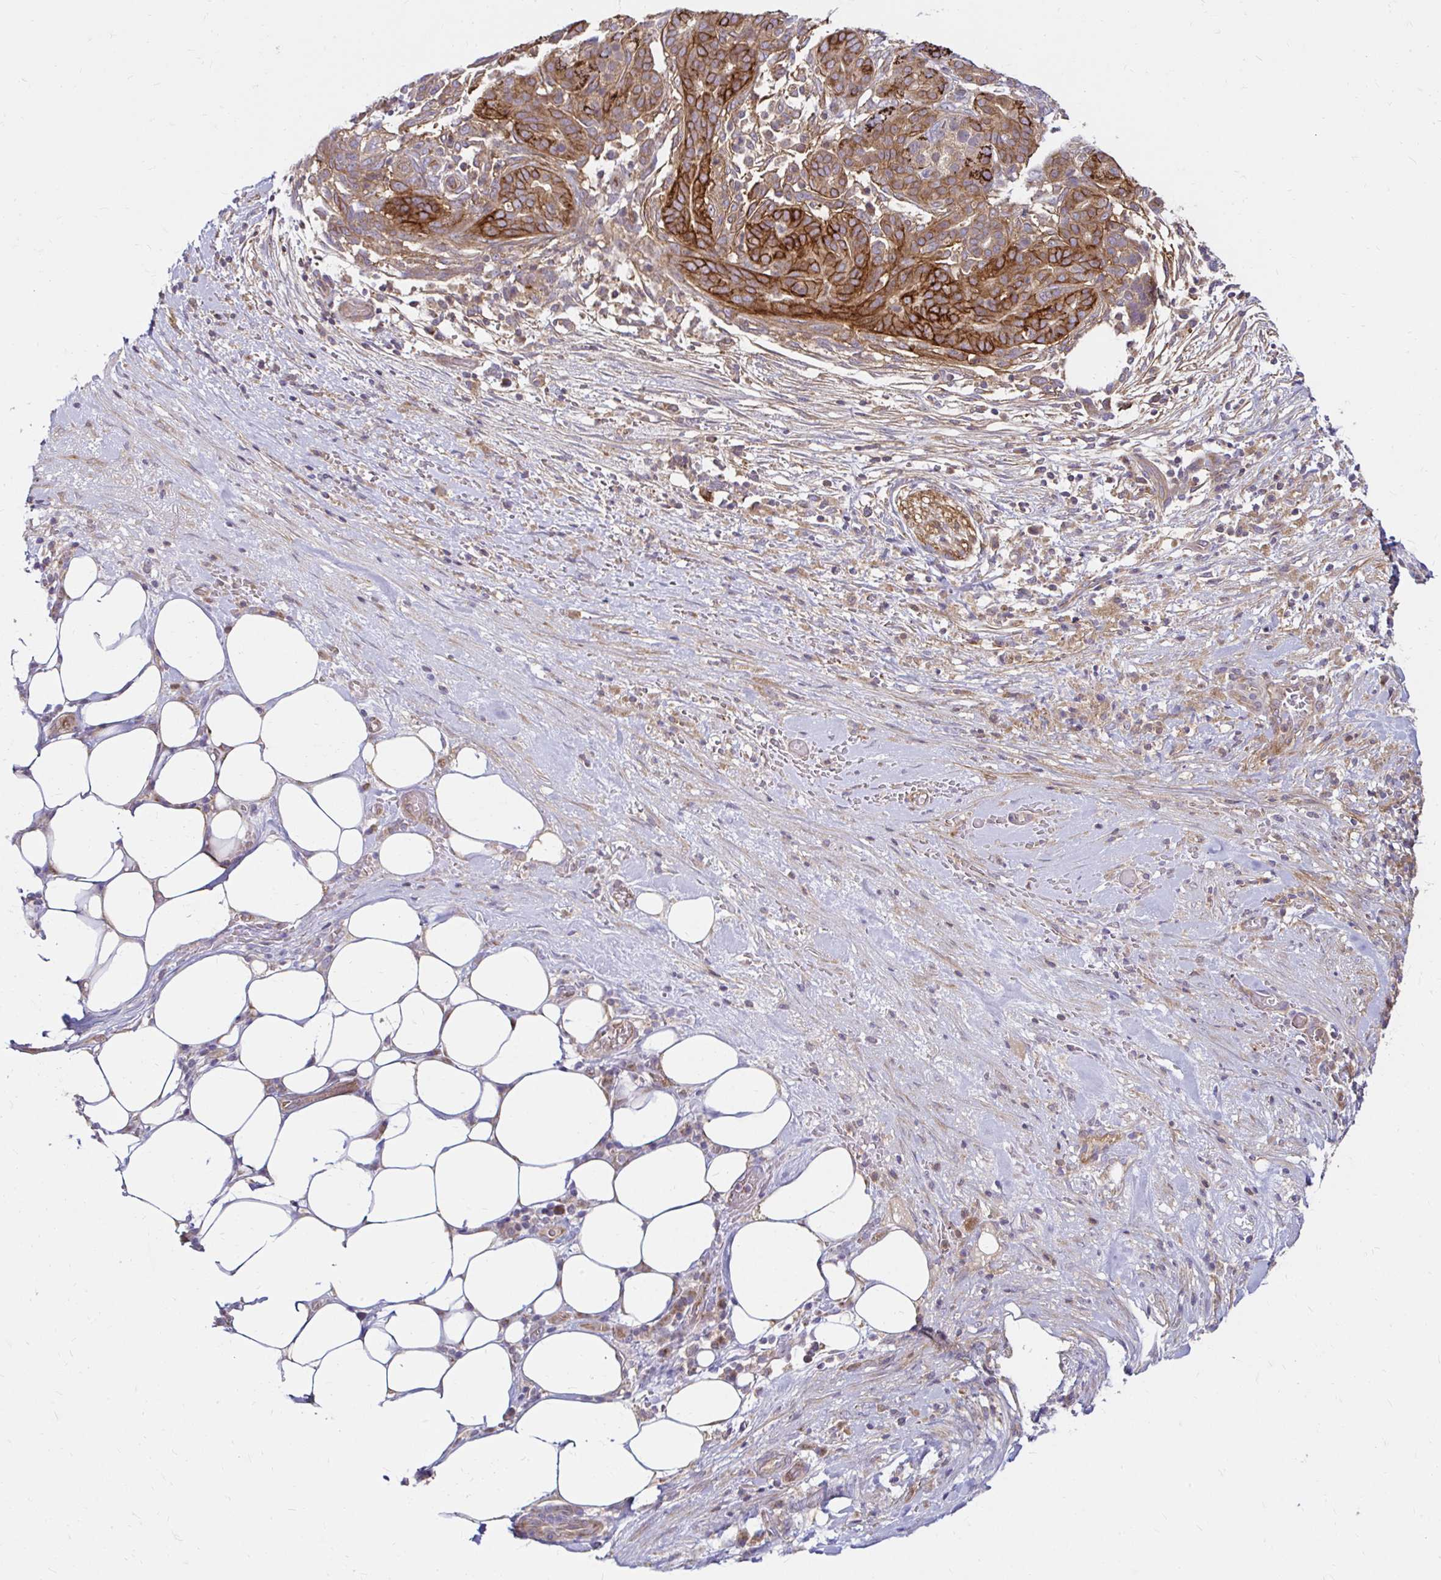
{"staining": {"intensity": "strong", "quantity": ">75%", "location": "cytoplasmic/membranous"}, "tissue": "pancreatic cancer", "cell_type": "Tumor cells", "image_type": "cancer", "snomed": [{"axis": "morphology", "description": "Adenocarcinoma, NOS"}, {"axis": "topography", "description": "Pancreas"}], "caption": "Immunohistochemical staining of human pancreatic cancer displays high levels of strong cytoplasmic/membranous expression in about >75% of tumor cells.", "gene": "ITGA2", "patient": {"sex": "male", "age": 44}}